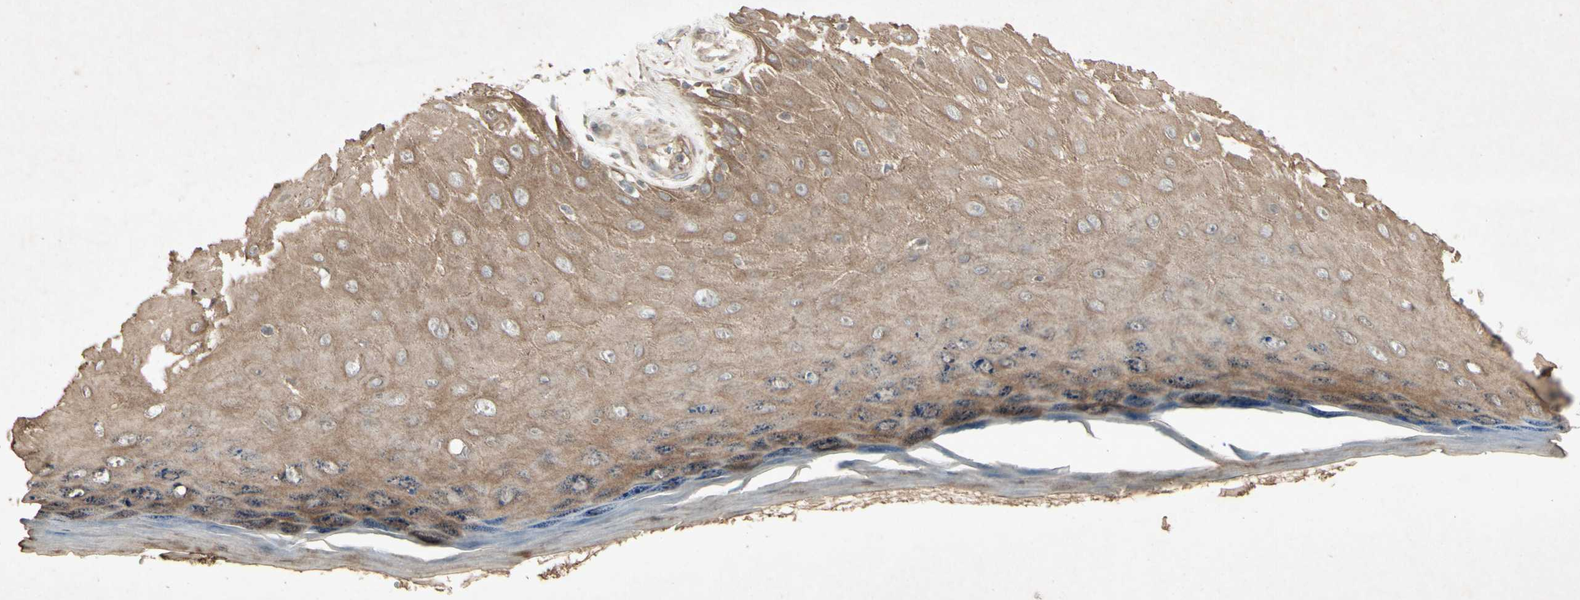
{"staining": {"intensity": "moderate", "quantity": ">75%", "location": "cytoplasmic/membranous"}, "tissue": "skin cancer", "cell_type": "Tumor cells", "image_type": "cancer", "snomed": [{"axis": "morphology", "description": "Squamous cell carcinoma, NOS"}, {"axis": "topography", "description": "Skin"}], "caption": "Squamous cell carcinoma (skin) tissue displays moderate cytoplasmic/membranous staining in approximately >75% of tumor cells", "gene": "JAG1", "patient": {"sex": "female", "age": 73}}